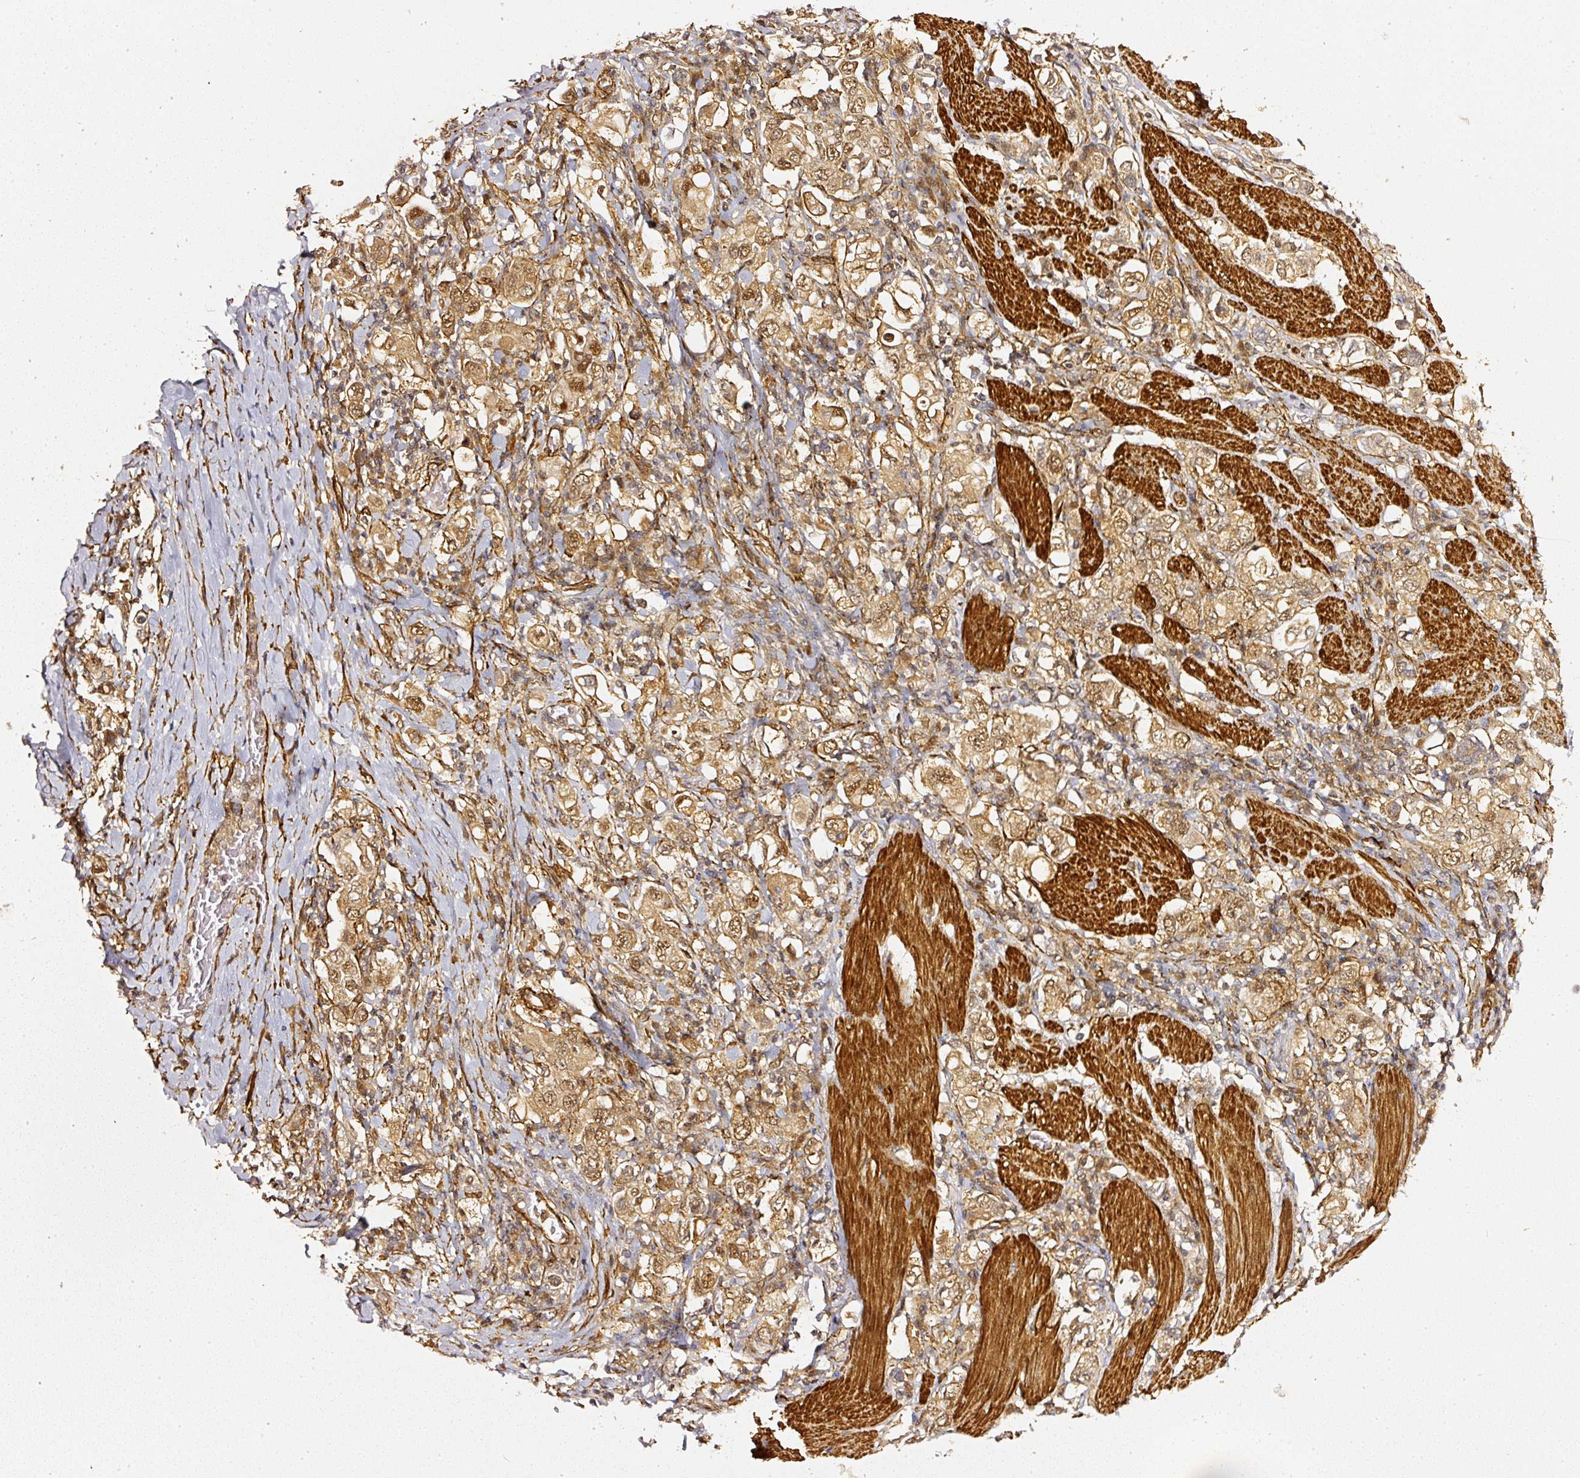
{"staining": {"intensity": "moderate", "quantity": ">75%", "location": "cytoplasmic/membranous,nuclear"}, "tissue": "stomach cancer", "cell_type": "Tumor cells", "image_type": "cancer", "snomed": [{"axis": "morphology", "description": "Adenocarcinoma, NOS"}, {"axis": "topography", "description": "Stomach, upper"}], "caption": "Approximately >75% of tumor cells in adenocarcinoma (stomach) display moderate cytoplasmic/membranous and nuclear protein staining as visualized by brown immunohistochemical staining.", "gene": "PSMD1", "patient": {"sex": "male", "age": 62}}